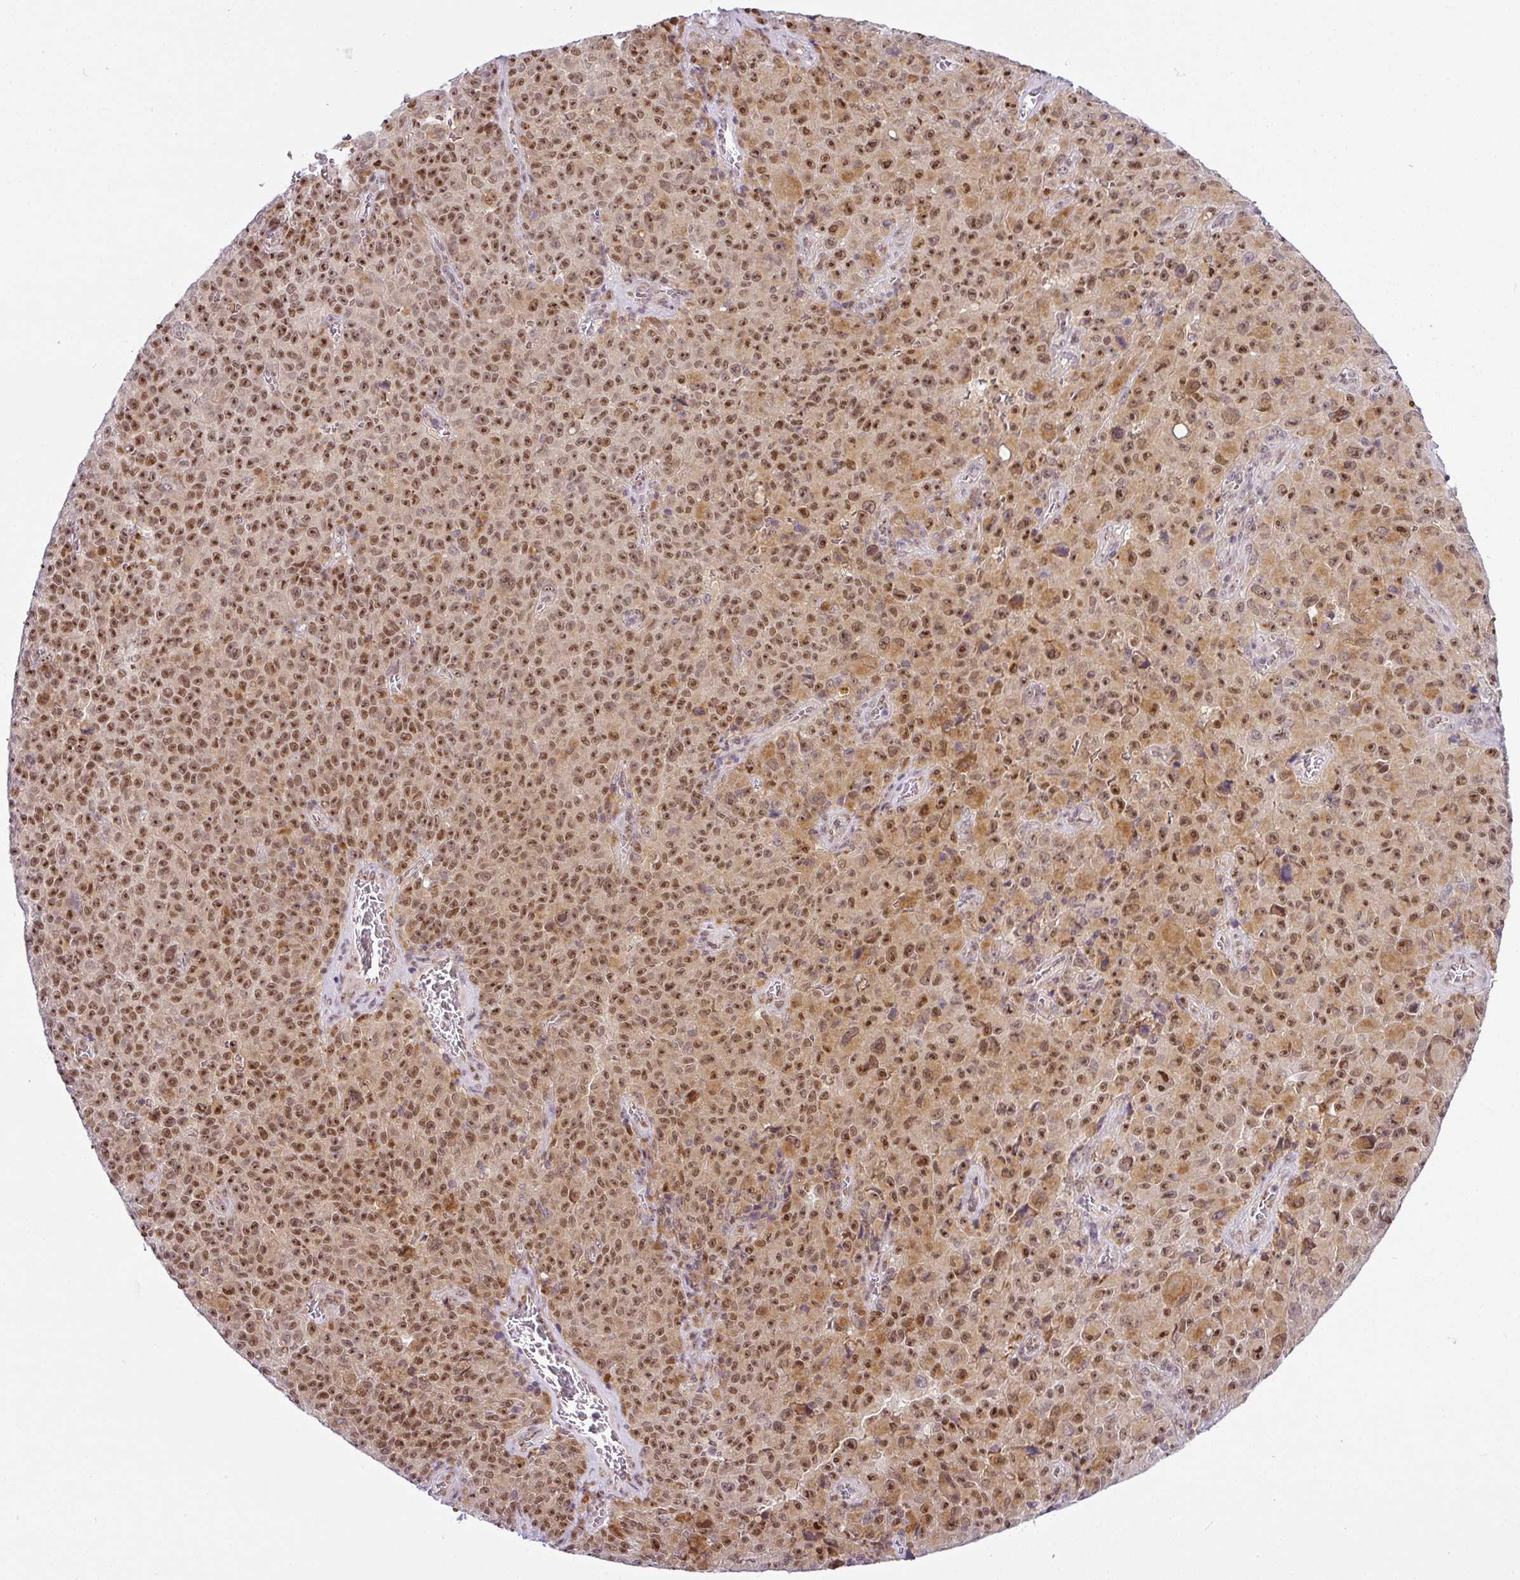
{"staining": {"intensity": "moderate", "quantity": ">75%", "location": "cytoplasmic/membranous,nuclear"}, "tissue": "melanoma", "cell_type": "Tumor cells", "image_type": "cancer", "snomed": [{"axis": "morphology", "description": "Malignant melanoma, NOS"}, {"axis": "topography", "description": "Skin"}], "caption": "Immunohistochemical staining of human malignant melanoma displays medium levels of moderate cytoplasmic/membranous and nuclear expression in about >75% of tumor cells. Nuclei are stained in blue.", "gene": "NDUFB2", "patient": {"sex": "female", "age": 82}}